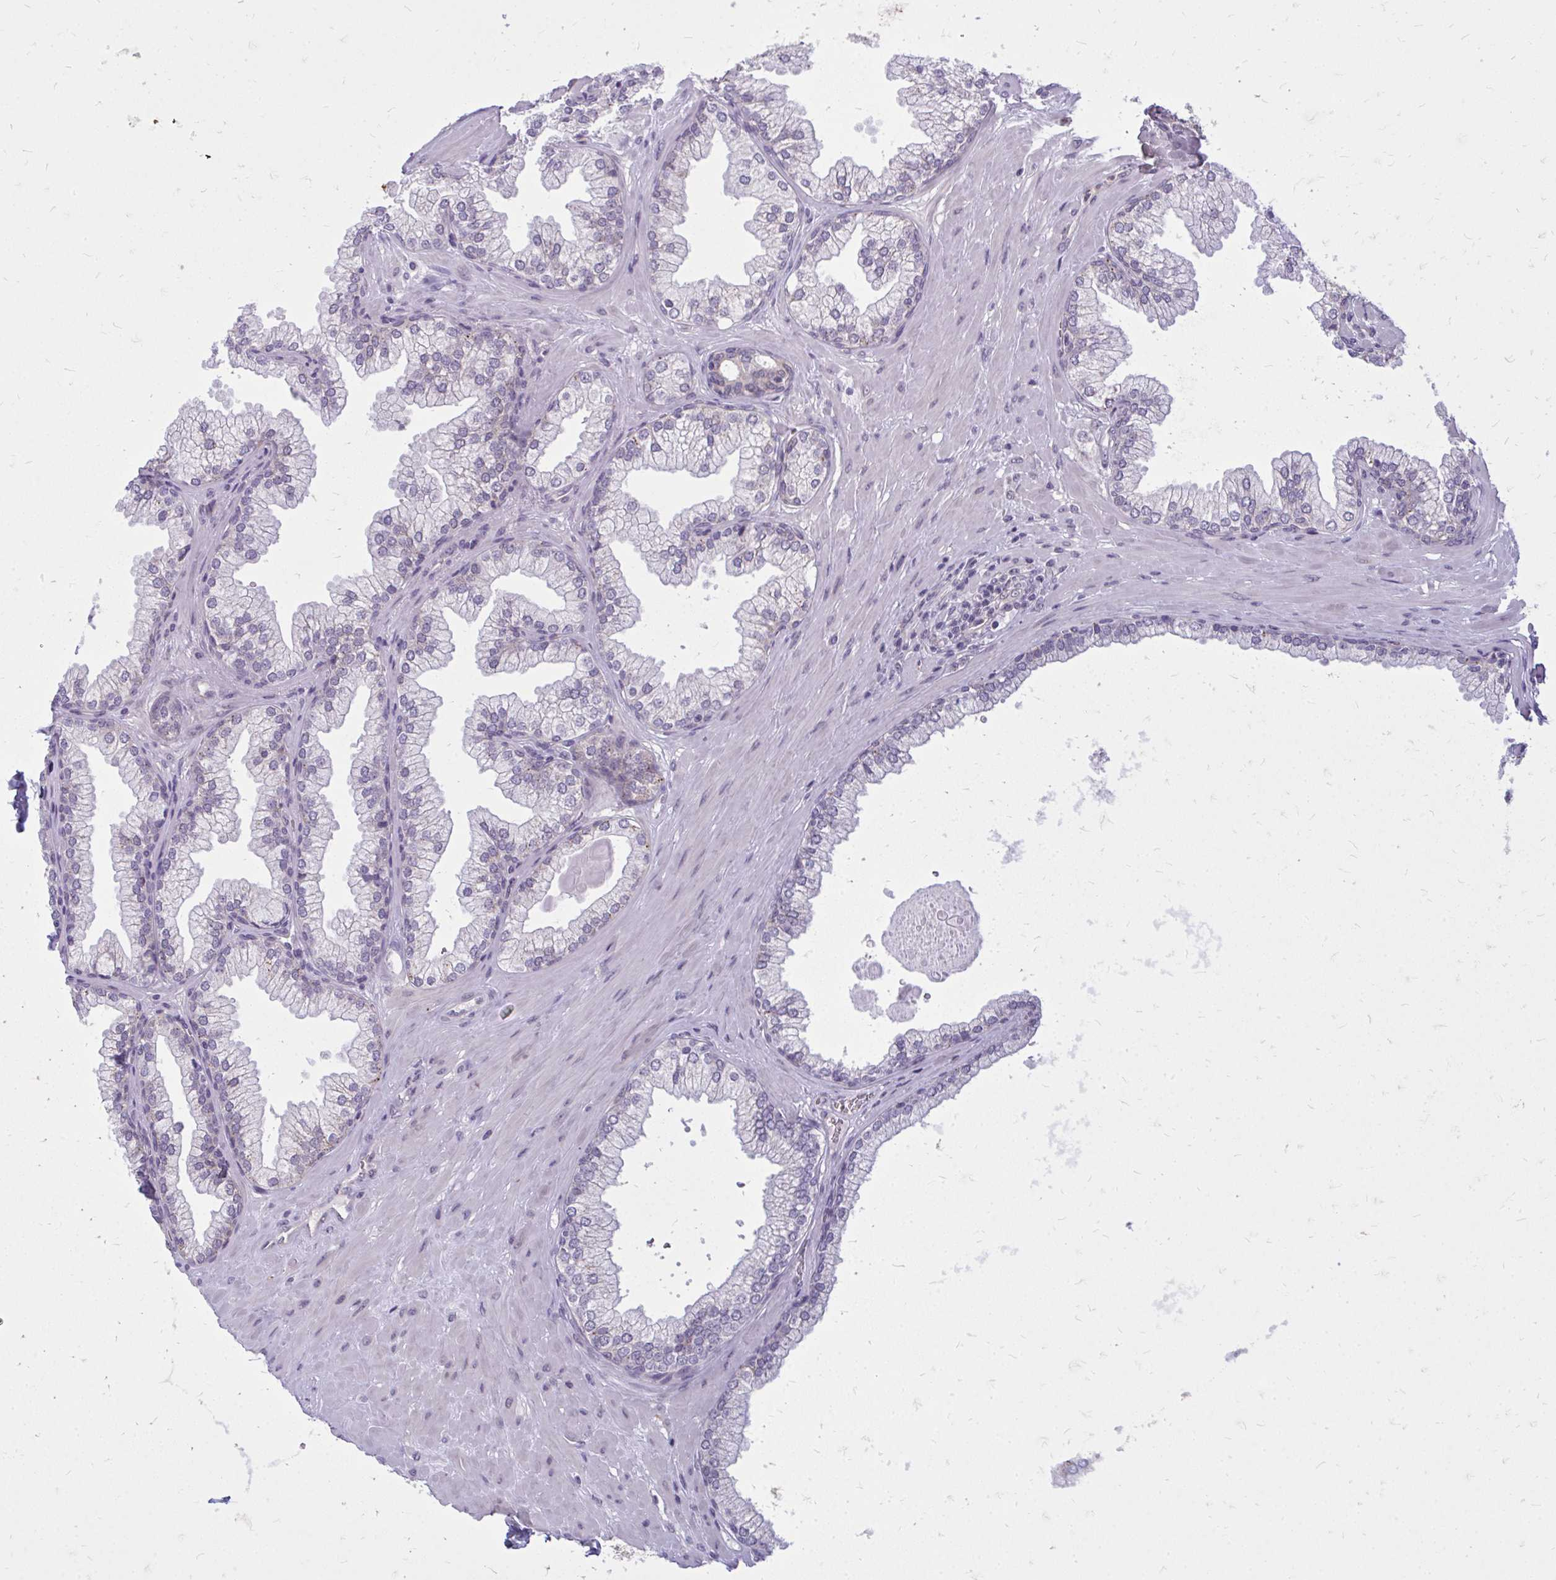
{"staining": {"intensity": "negative", "quantity": "none", "location": "none"}, "tissue": "prostate", "cell_type": "Glandular cells", "image_type": "normal", "snomed": [{"axis": "morphology", "description": "Normal tissue, NOS"}, {"axis": "topography", "description": "Prostate"}, {"axis": "topography", "description": "Peripheral nerve tissue"}], "caption": "Immunohistochemistry of unremarkable prostate shows no positivity in glandular cells.", "gene": "ACSL5", "patient": {"sex": "male", "age": 61}}